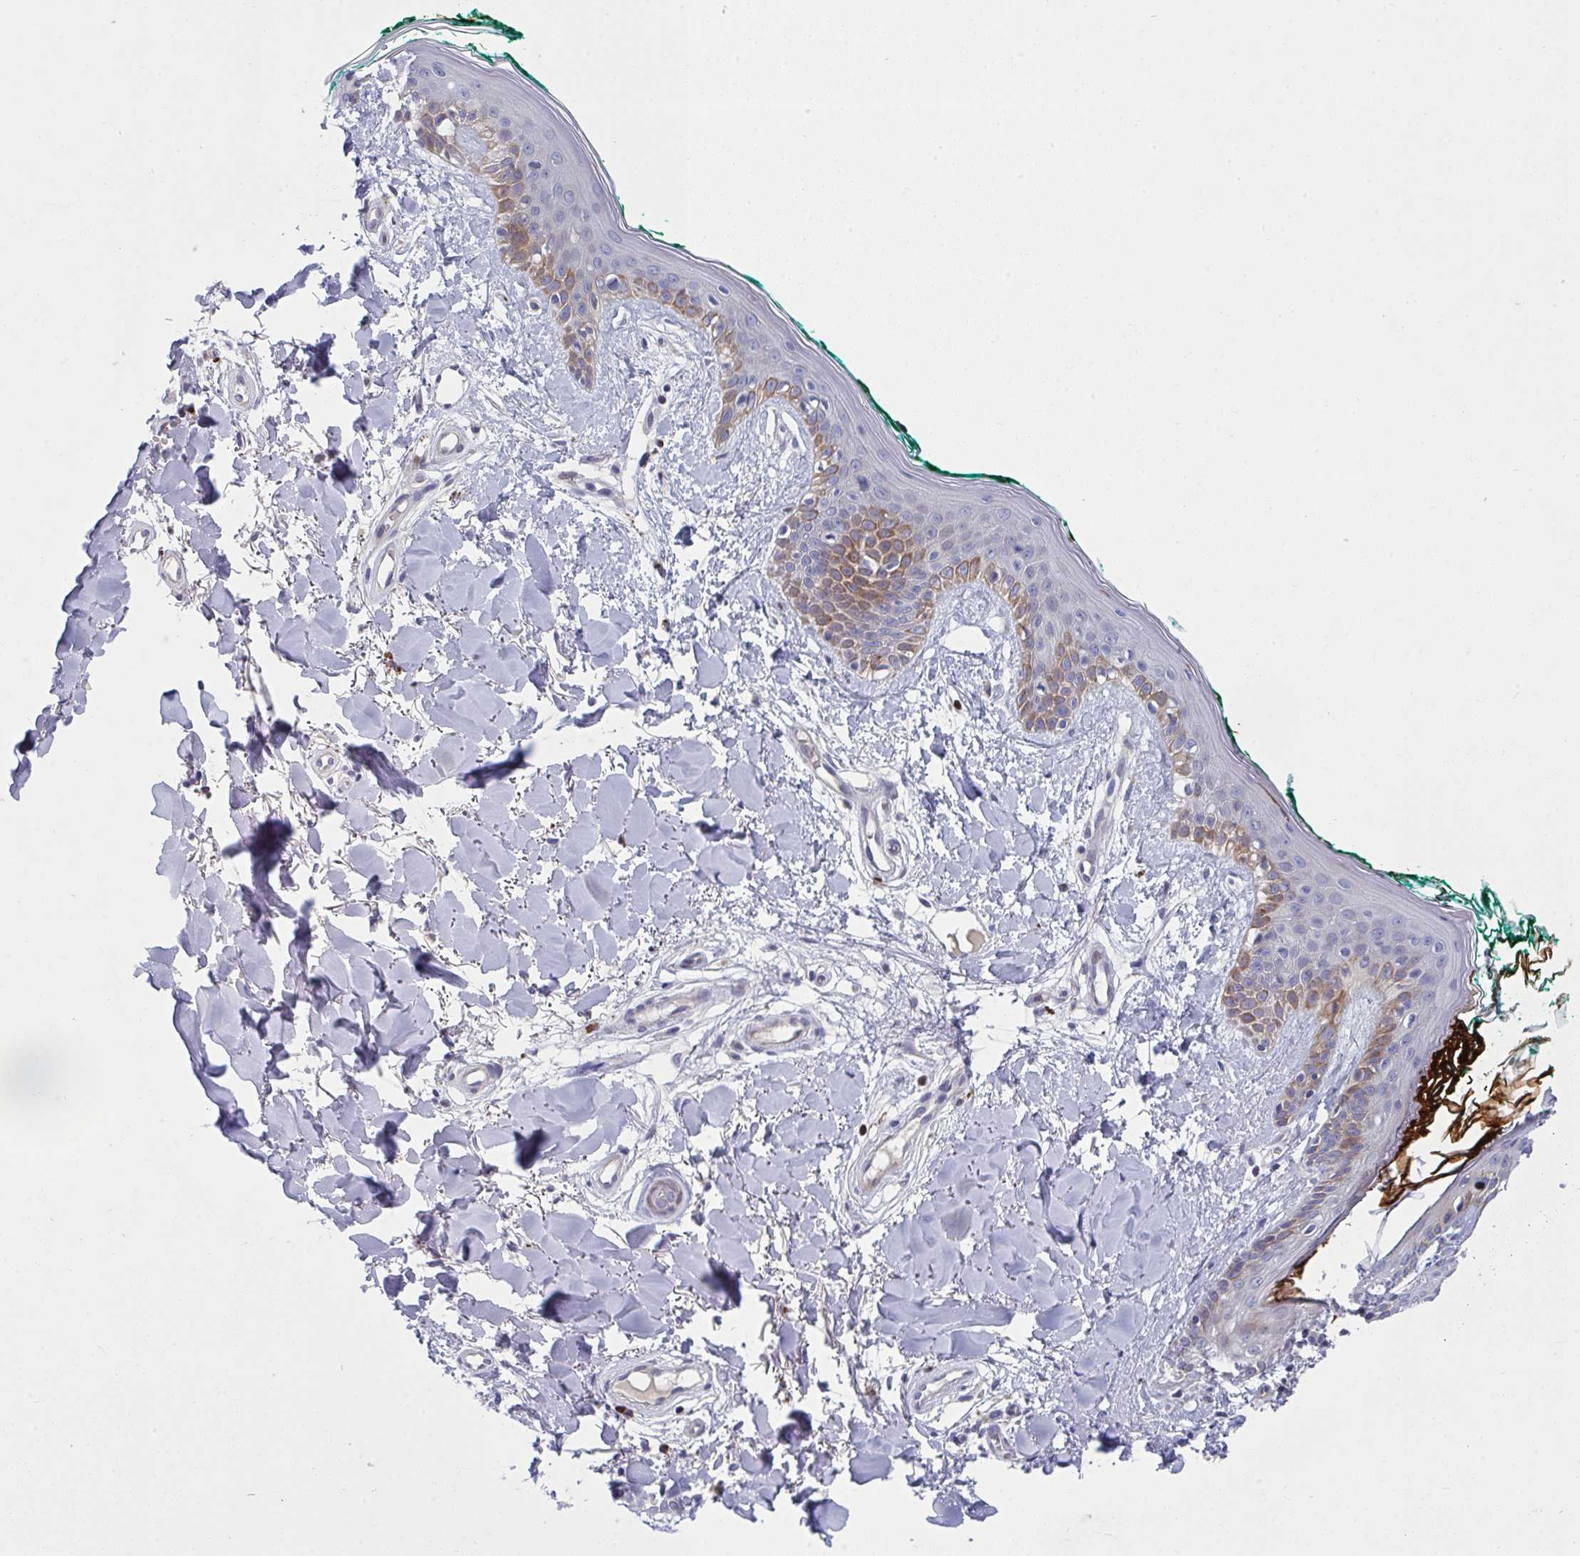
{"staining": {"intensity": "negative", "quantity": "none", "location": "none"}, "tissue": "skin", "cell_type": "Fibroblasts", "image_type": "normal", "snomed": [{"axis": "morphology", "description": "Normal tissue, NOS"}, {"axis": "topography", "description": "Skin"}], "caption": "Immunohistochemistry photomicrograph of benign human skin stained for a protein (brown), which shows no staining in fibroblasts. (Immunohistochemistry (ihc), brightfield microscopy, high magnification).", "gene": "AOC2", "patient": {"sex": "female", "age": 34}}